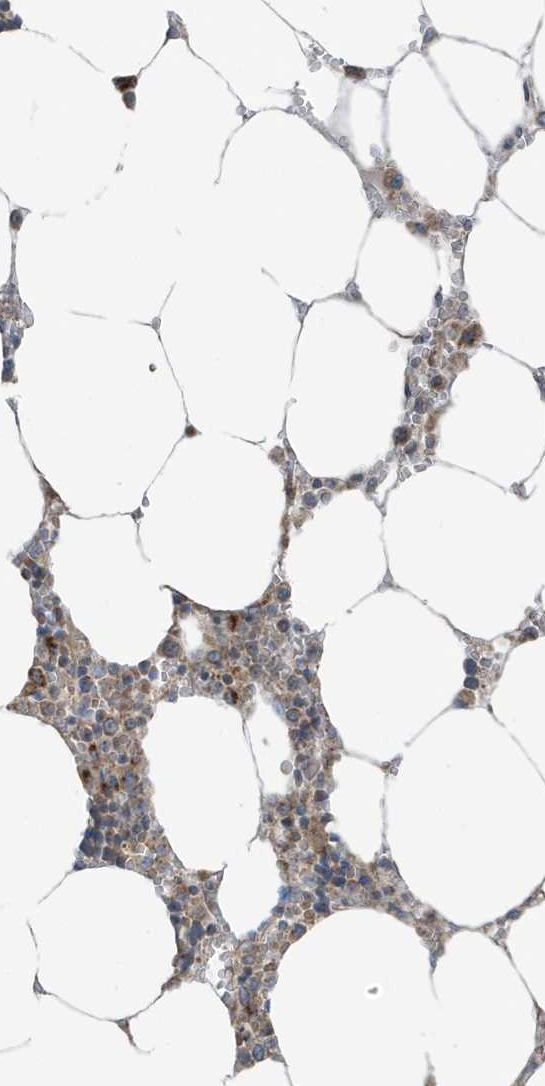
{"staining": {"intensity": "strong", "quantity": "25%-75%", "location": "cytoplasmic/membranous"}, "tissue": "bone marrow", "cell_type": "Hematopoietic cells", "image_type": "normal", "snomed": [{"axis": "morphology", "description": "Normal tissue, NOS"}, {"axis": "topography", "description": "Bone marrow"}], "caption": "Brown immunohistochemical staining in benign bone marrow displays strong cytoplasmic/membranous expression in about 25%-75% of hematopoietic cells.", "gene": "GOLGA4", "patient": {"sex": "male", "age": 70}}